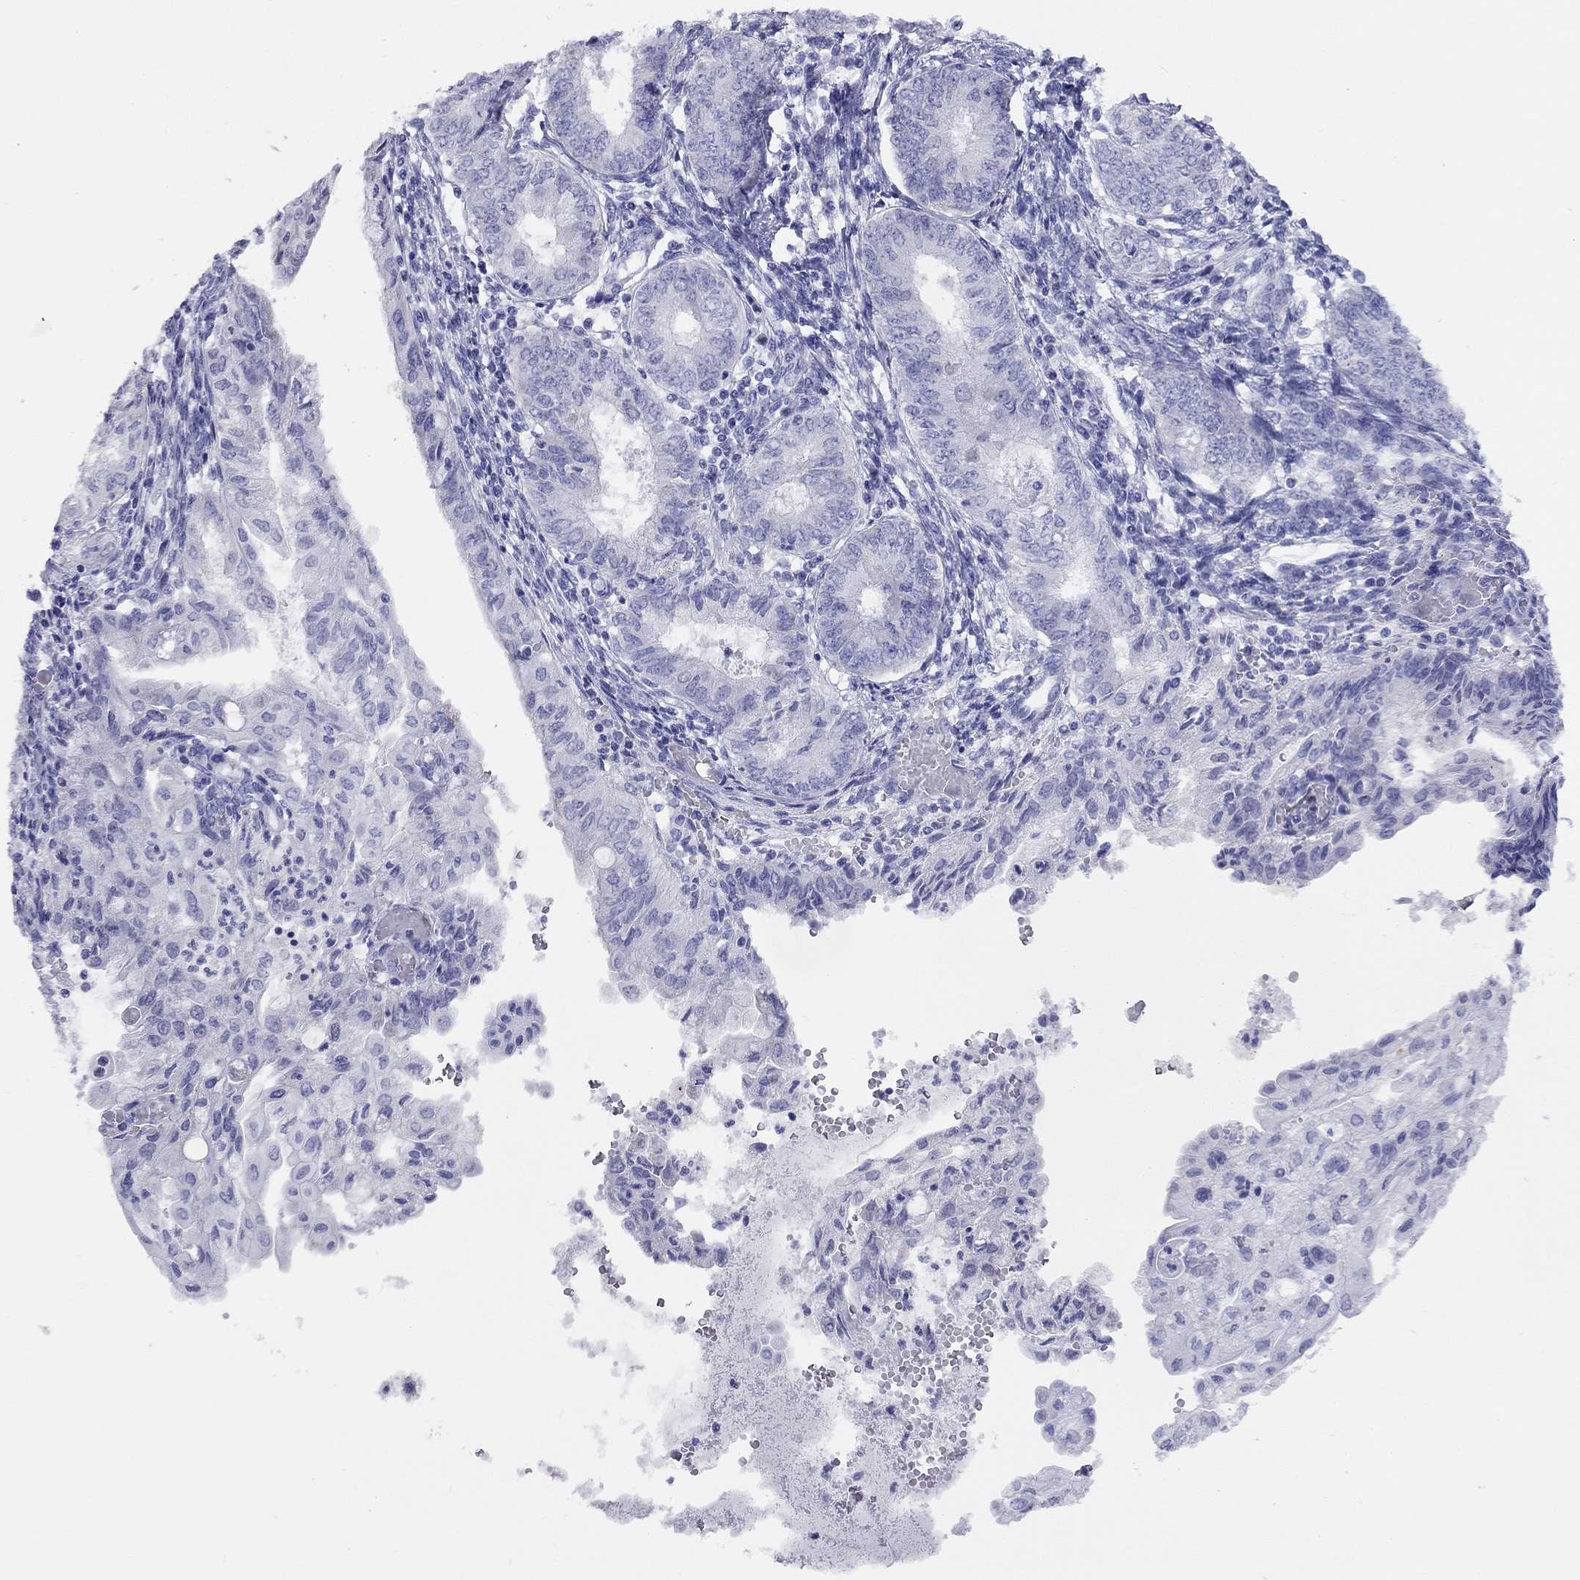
{"staining": {"intensity": "negative", "quantity": "none", "location": "none"}, "tissue": "endometrial cancer", "cell_type": "Tumor cells", "image_type": "cancer", "snomed": [{"axis": "morphology", "description": "Adenocarcinoma, NOS"}, {"axis": "topography", "description": "Endometrium"}], "caption": "Immunohistochemistry histopathology image of endometrial cancer (adenocarcinoma) stained for a protein (brown), which demonstrates no staining in tumor cells. (Brightfield microscopy of DAB immunohistochemistry at high magnification).", "gene": "DPY19L2", "patient": {"sex": "female", "age": 68}}